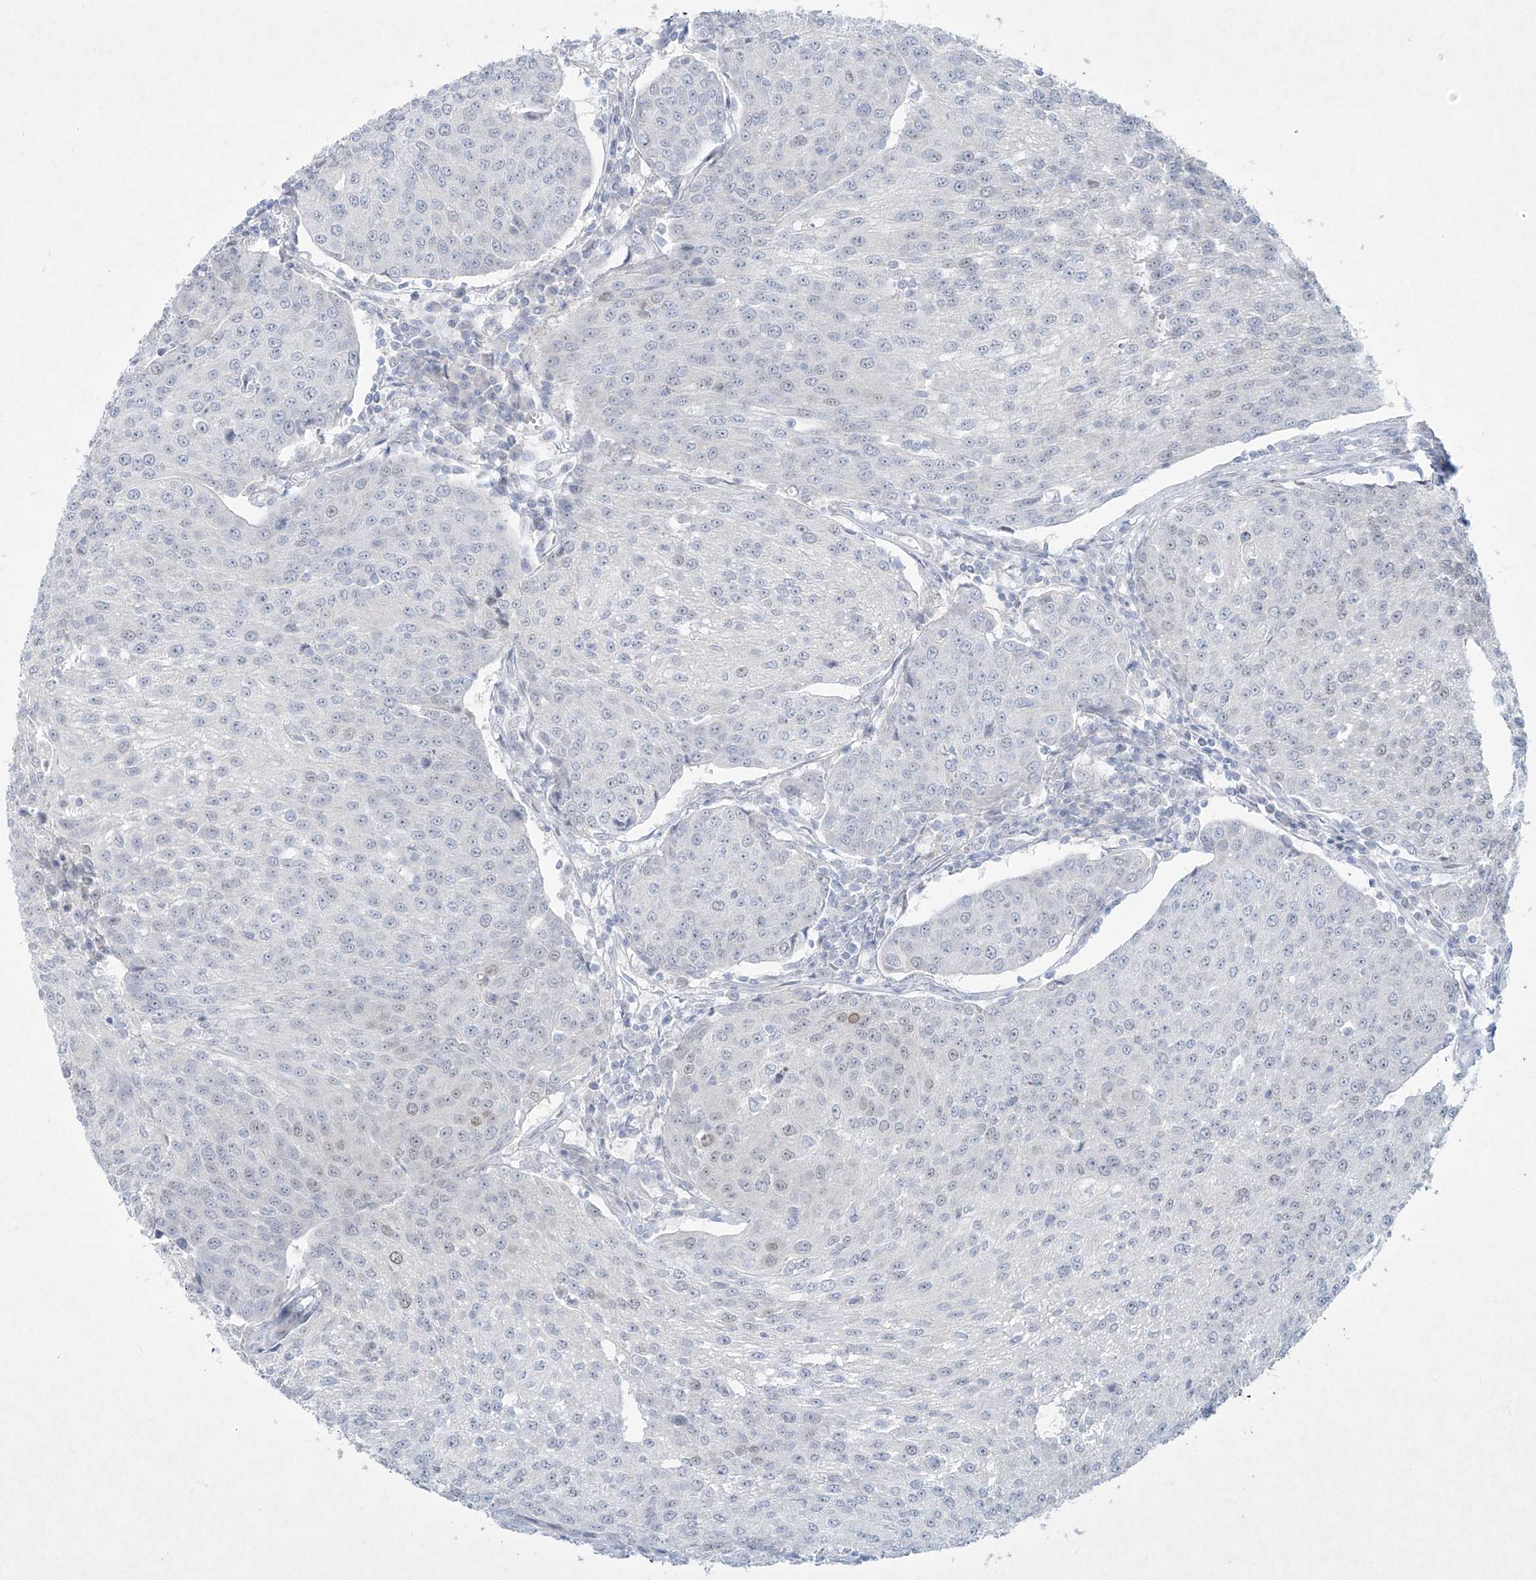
{"staining": {"intensity": "negative", "quantity": "none", "location": "none"}, "tissue": "urothelial cancer", "cell_type": "Tumor cells", "image_type": "cancer", "snomed": [{"axis": "morphology", "description": "Urothelial carcinoma, High grade"}, {"axis": "topography", "description": "Urinary bladder"}], "caption": "Tumor cells show no significant protein positivity in urothelial carcinoma (high-grade).", "gene": "PAX6", "patient": {"sex": "female", "age": 85}}